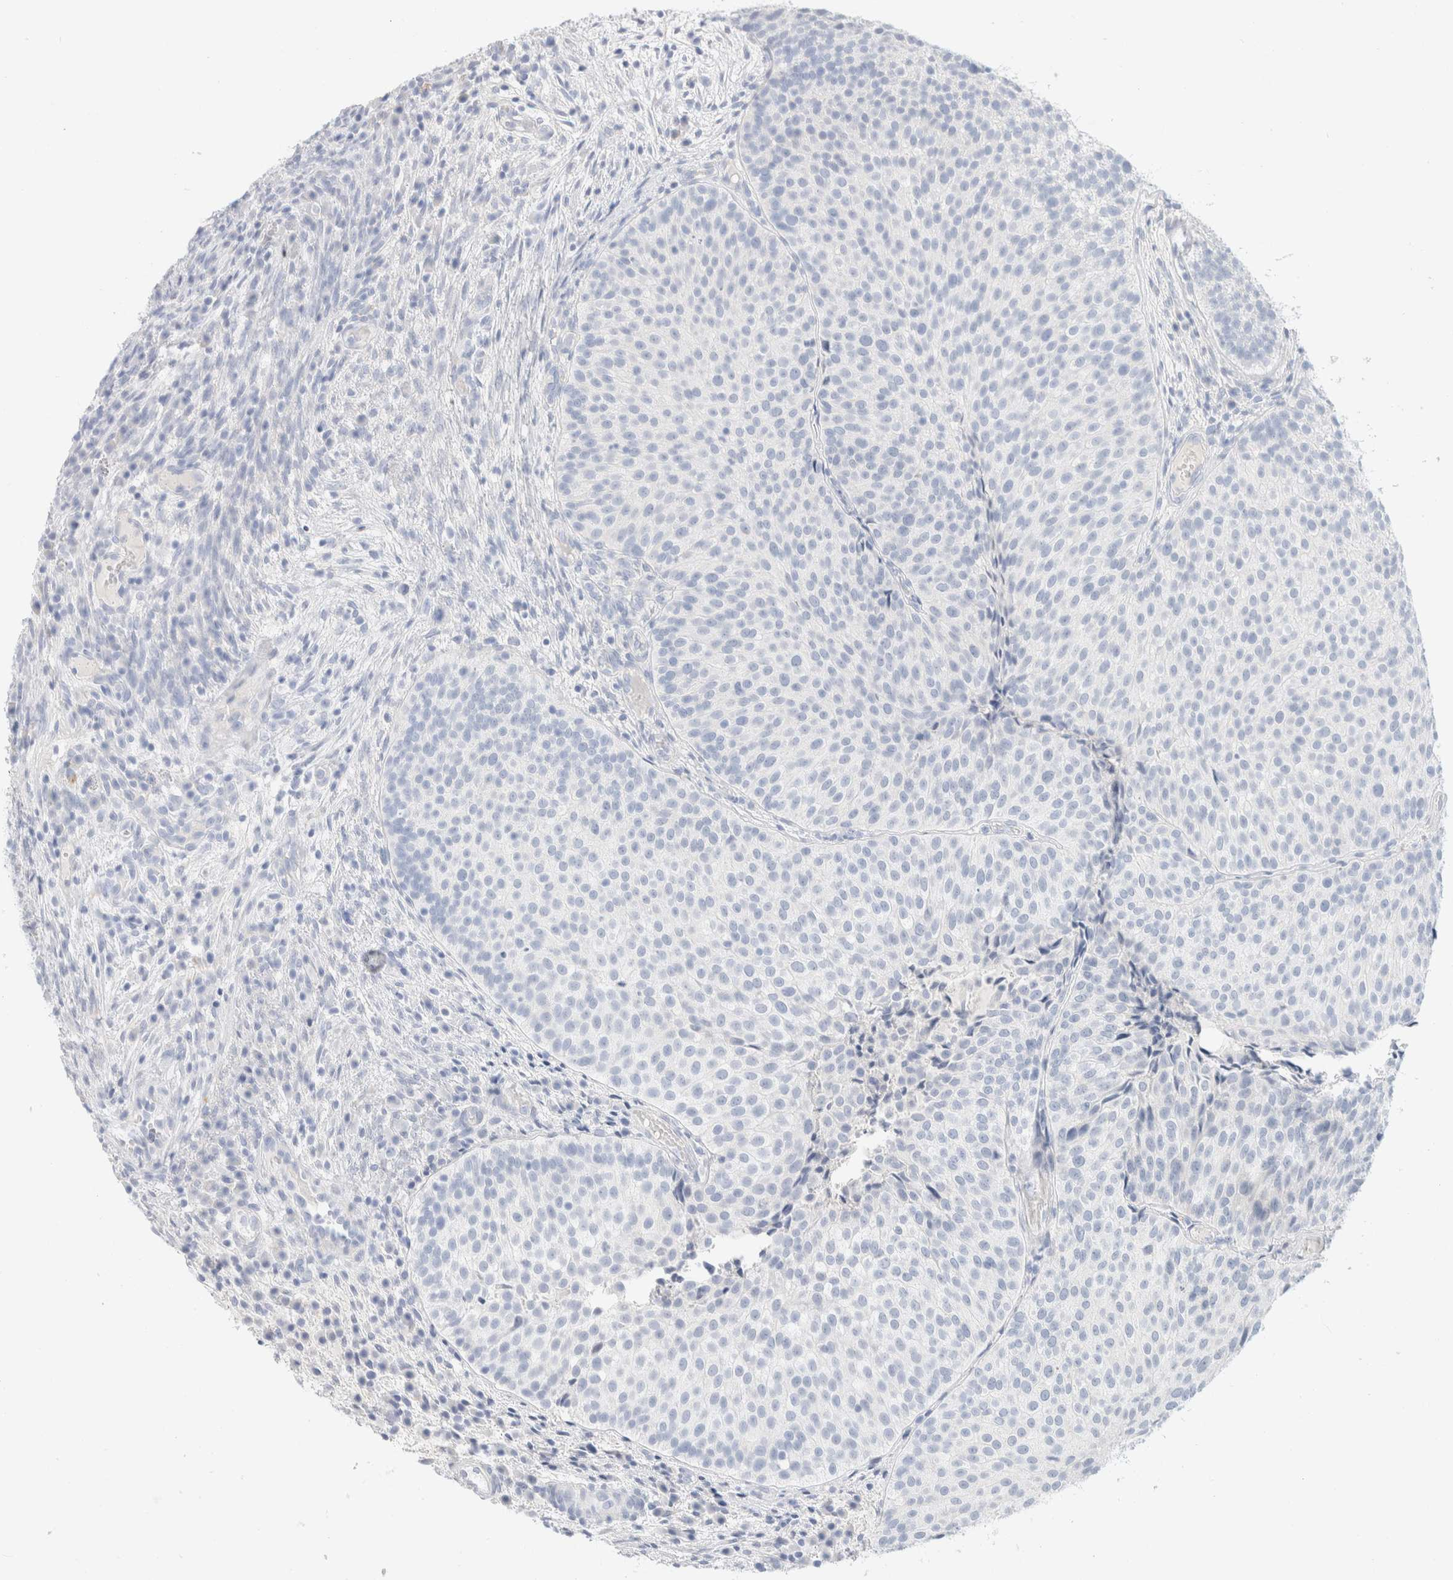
{"staining": {"intensity": "negative", "quantity": "none", "location": "none"}, "tissue": "urothelial cancer", "cell_type": "Tumor cells", "image_type": "cancer", "snomed": [{"axis": "morphology", "description": "Urothelial carcinoma, Low grade"}, {"axis": "topography", "description": "Urinary bladder"}], "caption": "A micrograph of low-grade urothelial carcinoma stained for a protein displays no brown staining in tumor cells.", "gene": "CPQ", "patient": {"sex": "male", "age": 86}}